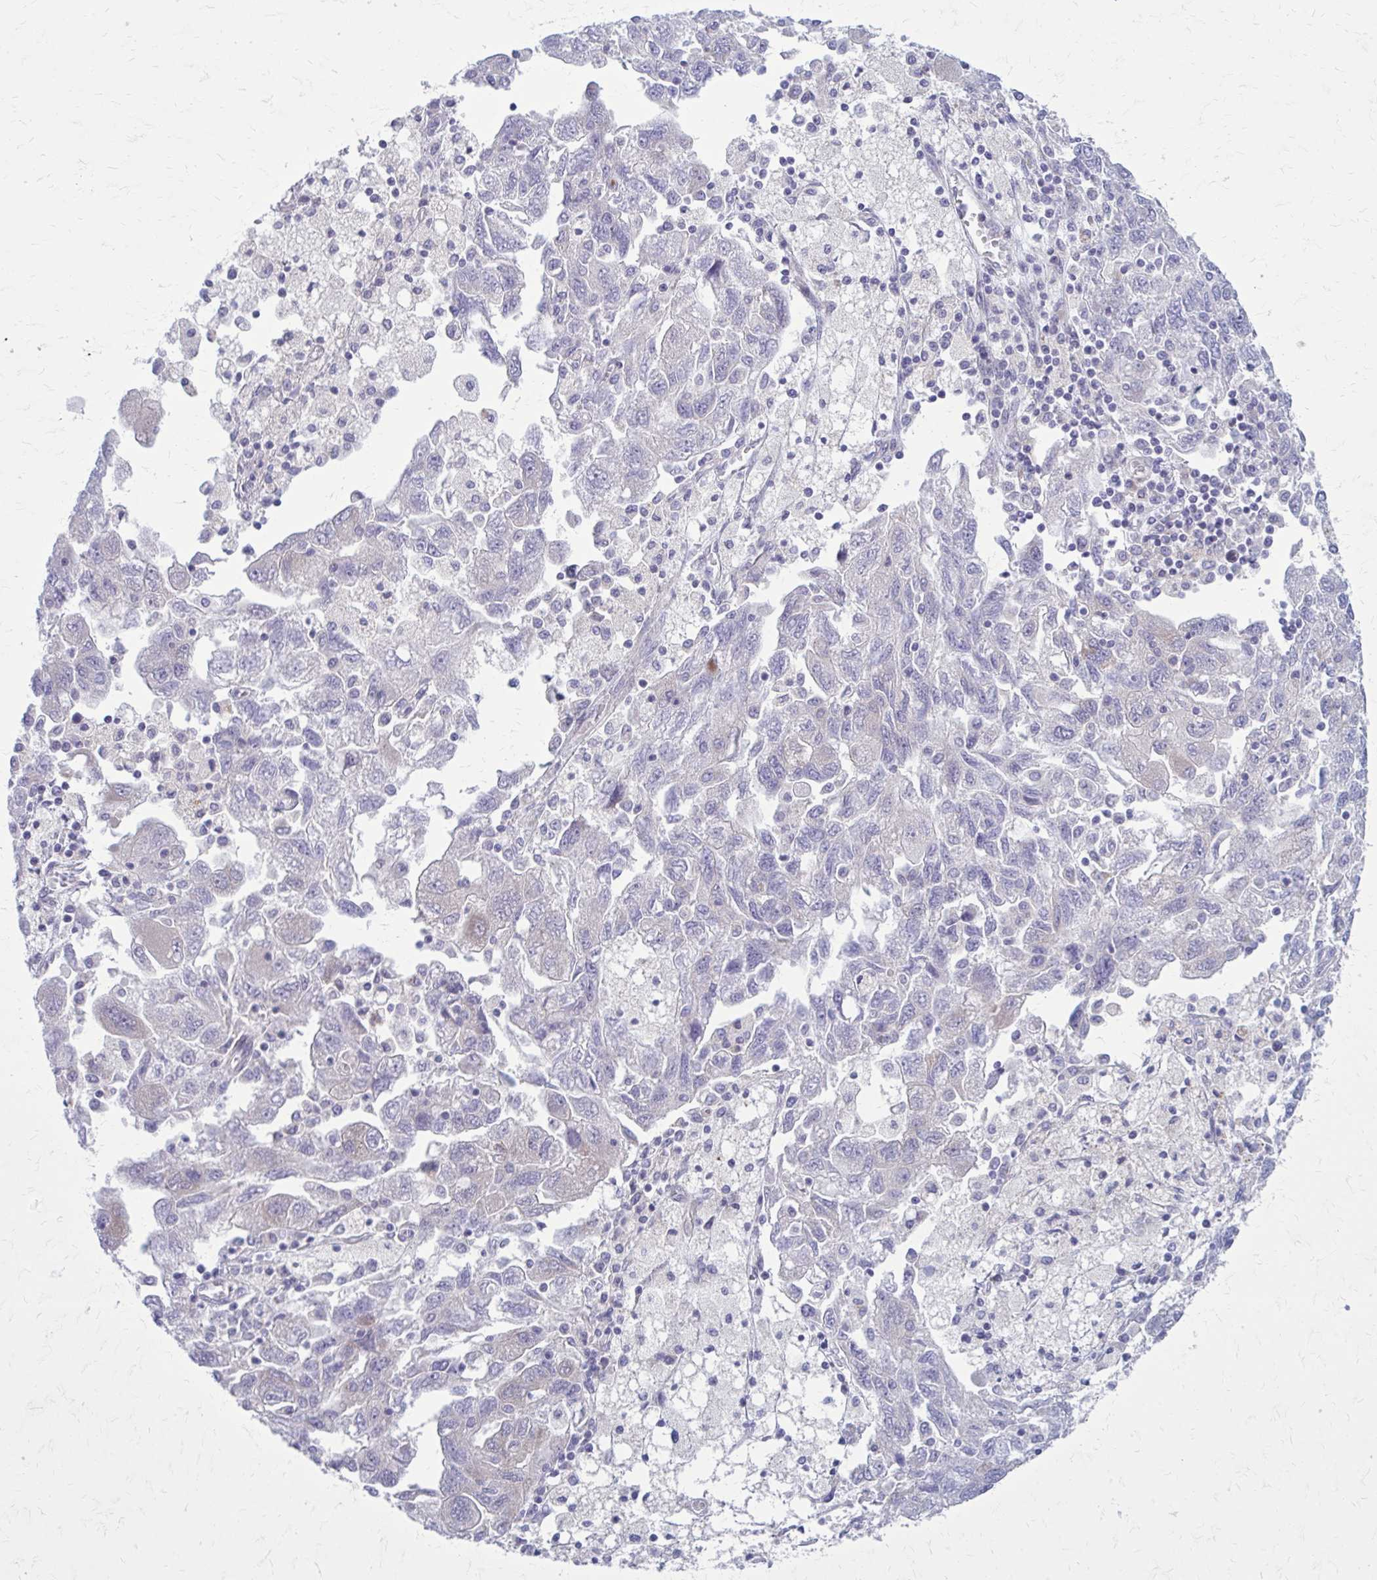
{"staining": {"intensity": "negative", "quantity": "none", "location": "none"}, "tissue": "ovarian cancer", "cell_type": "Tumor cells", "image_type": "cancer", "snomed": [{"axis": "morphology", "description": "Carcinoma, NOS"}, {"axis": "morphology", "description": "Cystadenocarcinoma, serous, NOS"}, {"axis": "topography", "description": "Ovary"}], "caption": "This is an immunohistochemistry histopathology image of ovarian carcinoma. There is no staining in tumor cells.", "gene": "GIGYF2", "patient": {"sex": "female", "age": 69}}